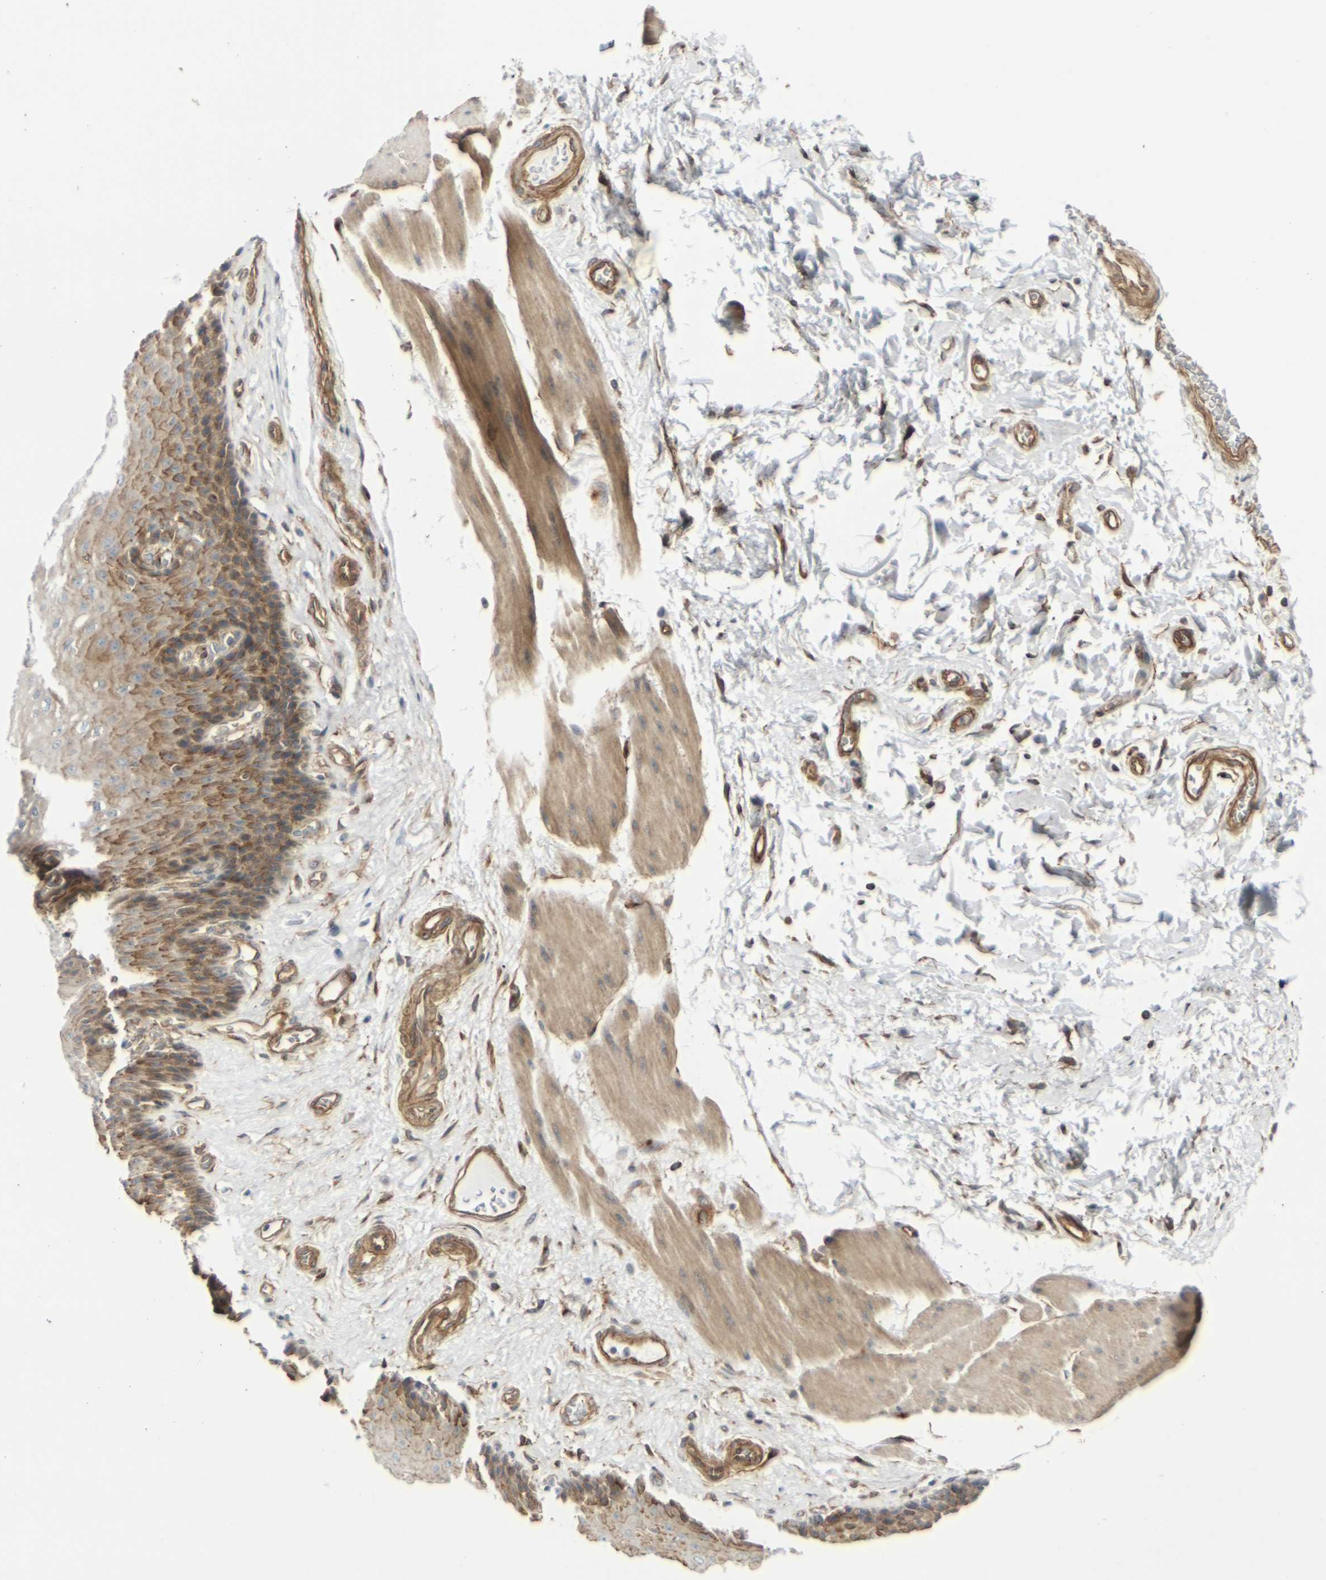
{"staining": {"intensity": "moderate", "quantity": "25%-75%", "location": "cytoplasmic/membranous"}, "tissue": "esophagus", "cell_type": "Squamous epithelial cells", "image_type": "normal", "snomed": [{"axis": "morphology", "description": "Normal tissue, NOS"}, {"axis": "topography", "description": "Esophagus"}], "caption": "Immunohistochemical staining of unremarkable human esophagus reveals medium levels of moderate cytoplasmic/membranous staining in approximately 25%-75% of squamous epithelial cells. The staining is performed using DAB brown chromogen to label protein expression. The nuclei are counter-stained blue using hematoxylin.", "gene": "MYOF", "patient": {"sex": "female", "age": 72}}